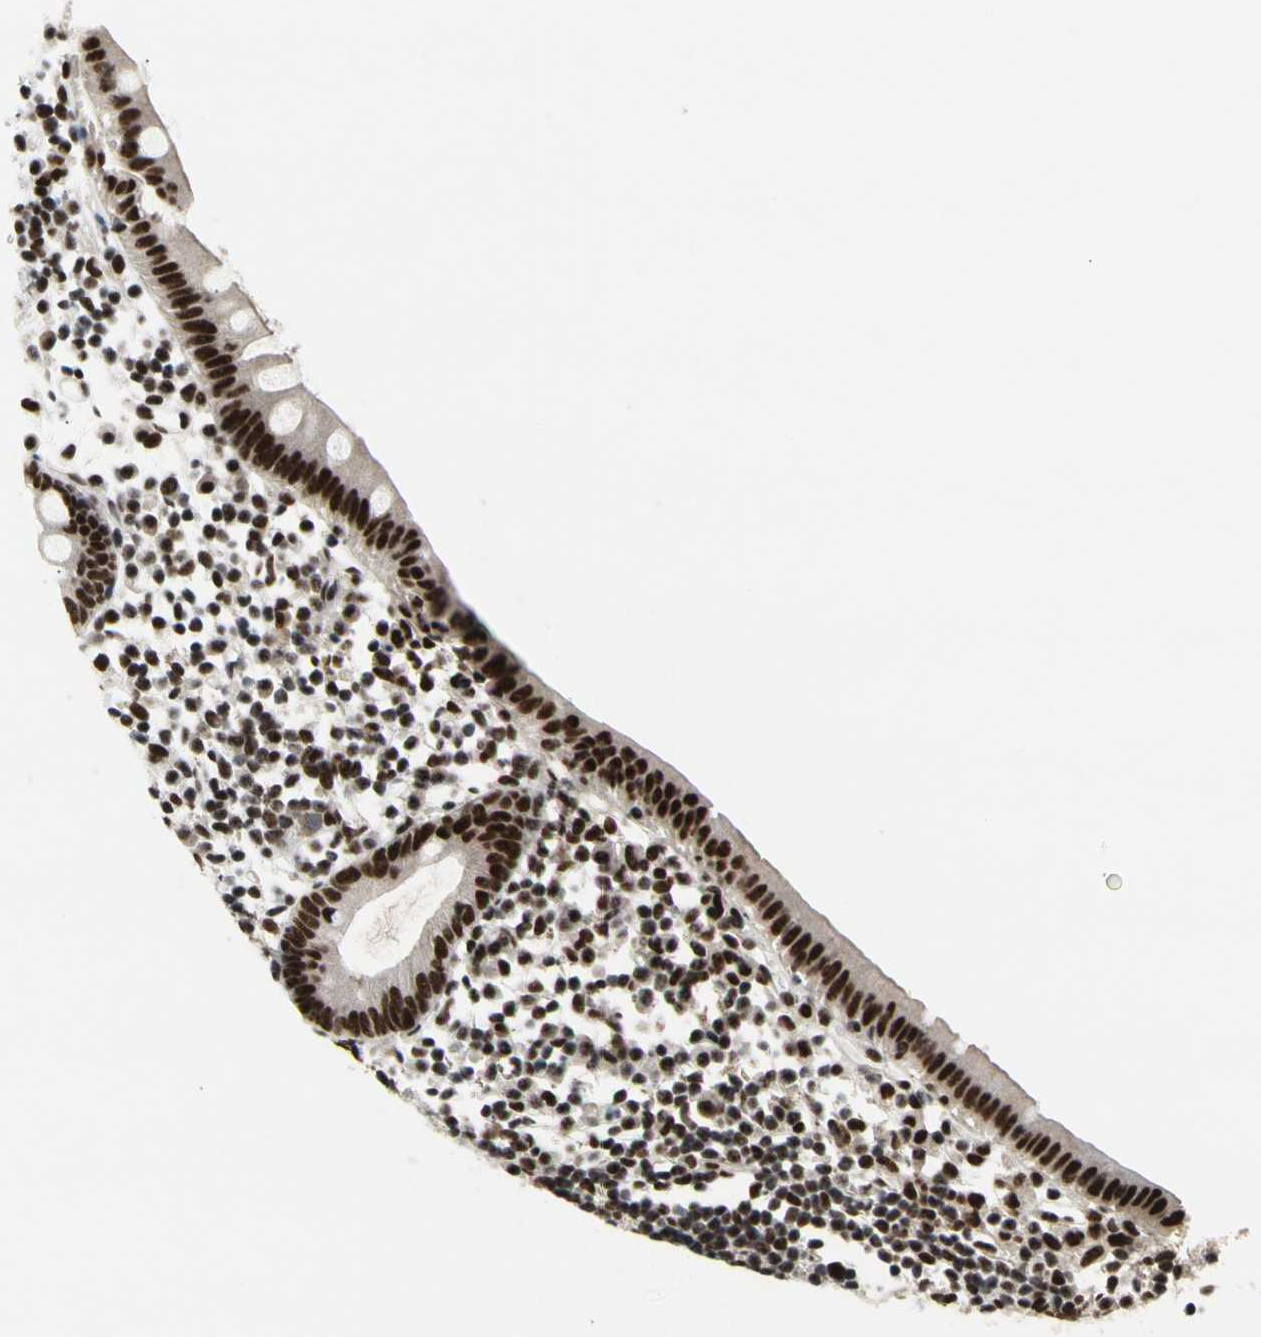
{"staining": {"intensity": "strong", "quantity": ">75%", "location": "nuclear"}, "tissue": "appendix", "cell_type": "Glandular cells", "image_type": "normal", "snomed": [{"axis": "morphology", "description": "Normal tissue, NOS"}, {"axis": "topography", "description": "Appendix"}], "caption": "Immunohistochemical staining of benign appendix displays >75% levels of strong nuclear protein expression in approximately >75% of glandular cells.", "gene": "SRSF11", "patient": {"sex": "female", "age": 20}}